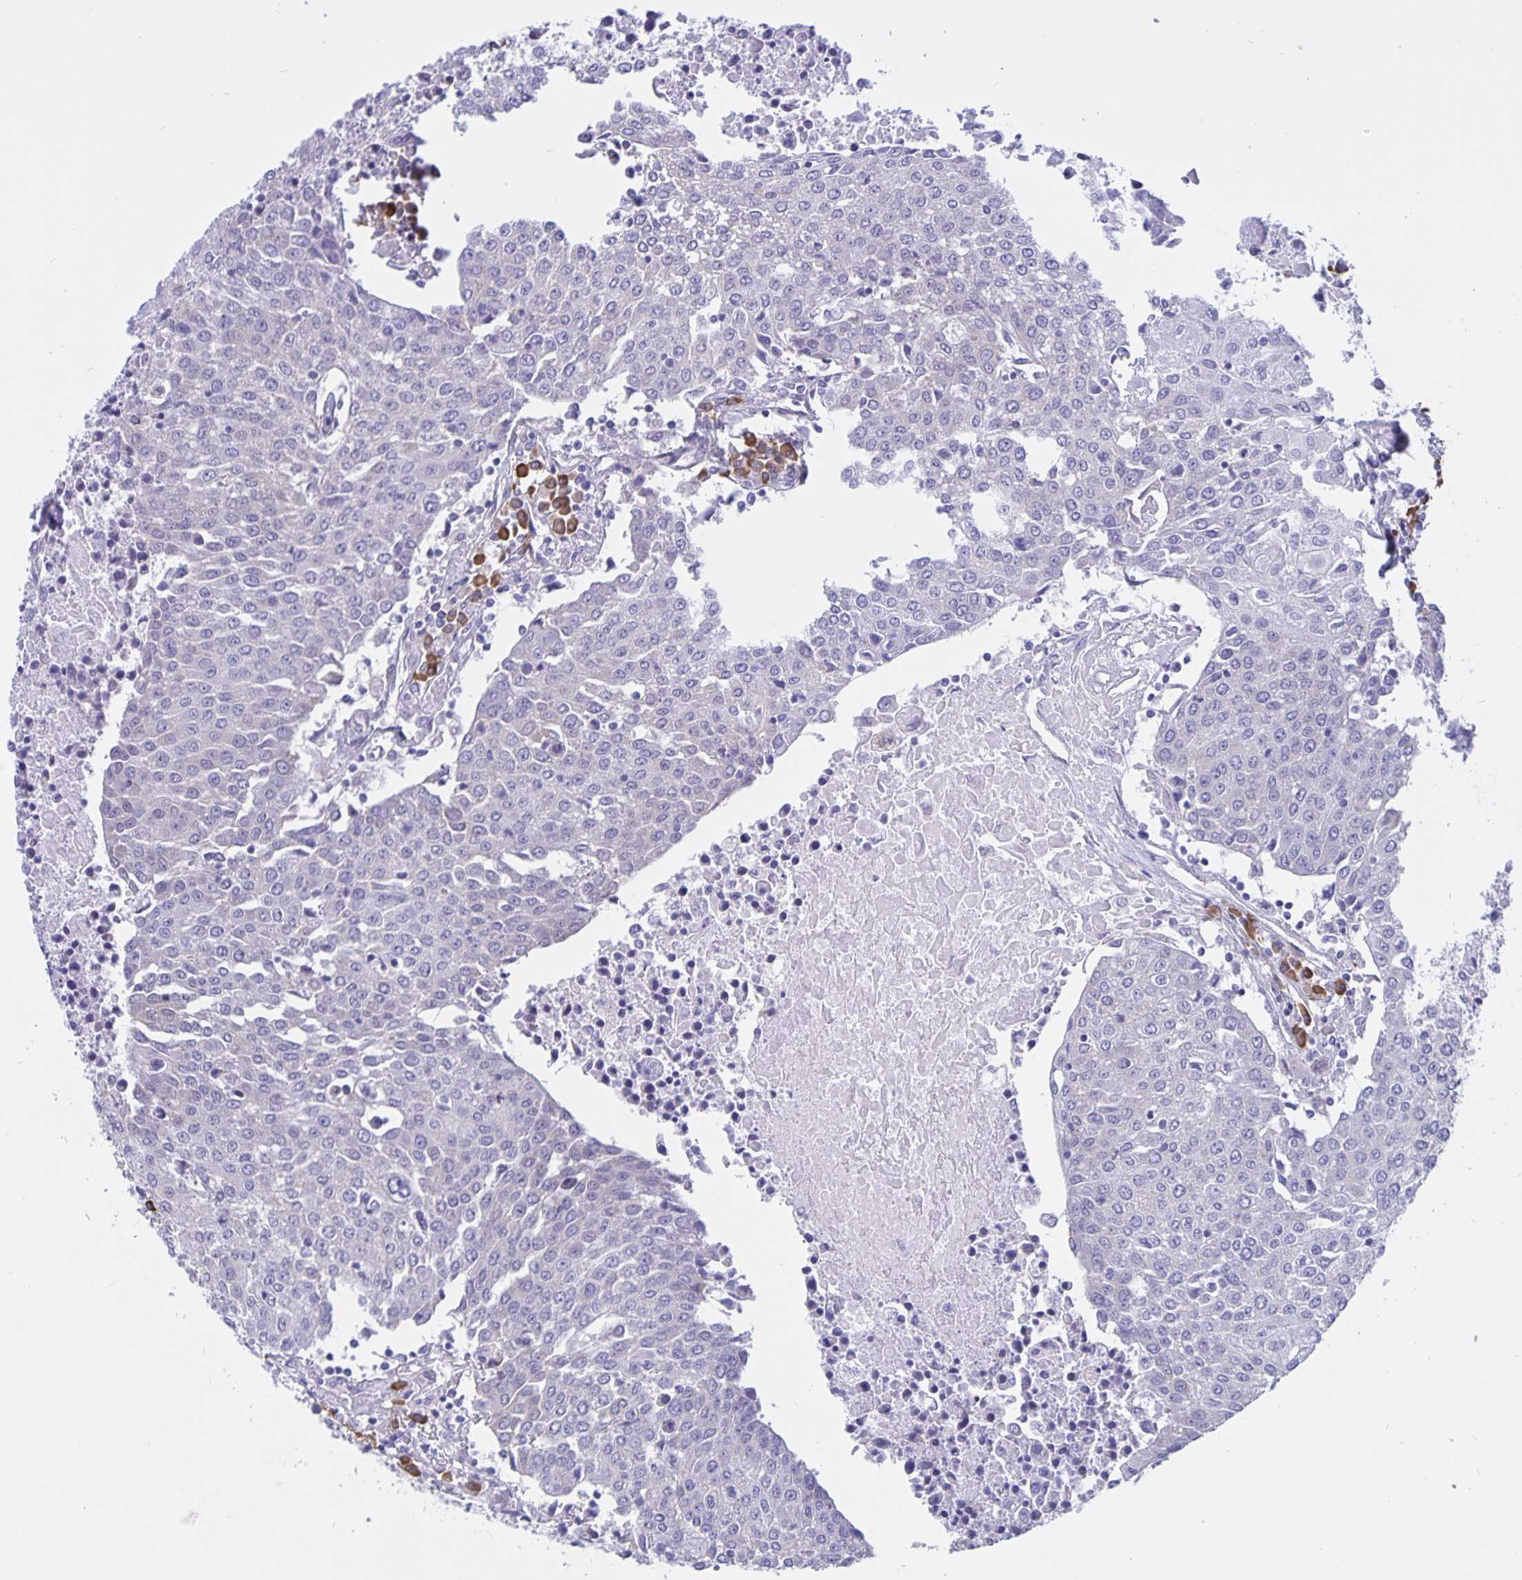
{"staining": {"intensity": "negative", "quantity": "none", "location": "none"}, "tissue": "urothelial cancer", "cell_type": "Tumor cells", "image_type": "cancer", "snomed": [{"axis": "morphology", "description": "Urothelial carcinoma, High grade"}, {"axis": "topography", "description": "Urinary bladder"}], "caption": "Urothelial carcinoma (high-grade) was stained to show a protein in brown. There is no significant positivity in tumor cells.", "gene": "ERMN", "patient": {"sex": "female", "age": 85}}